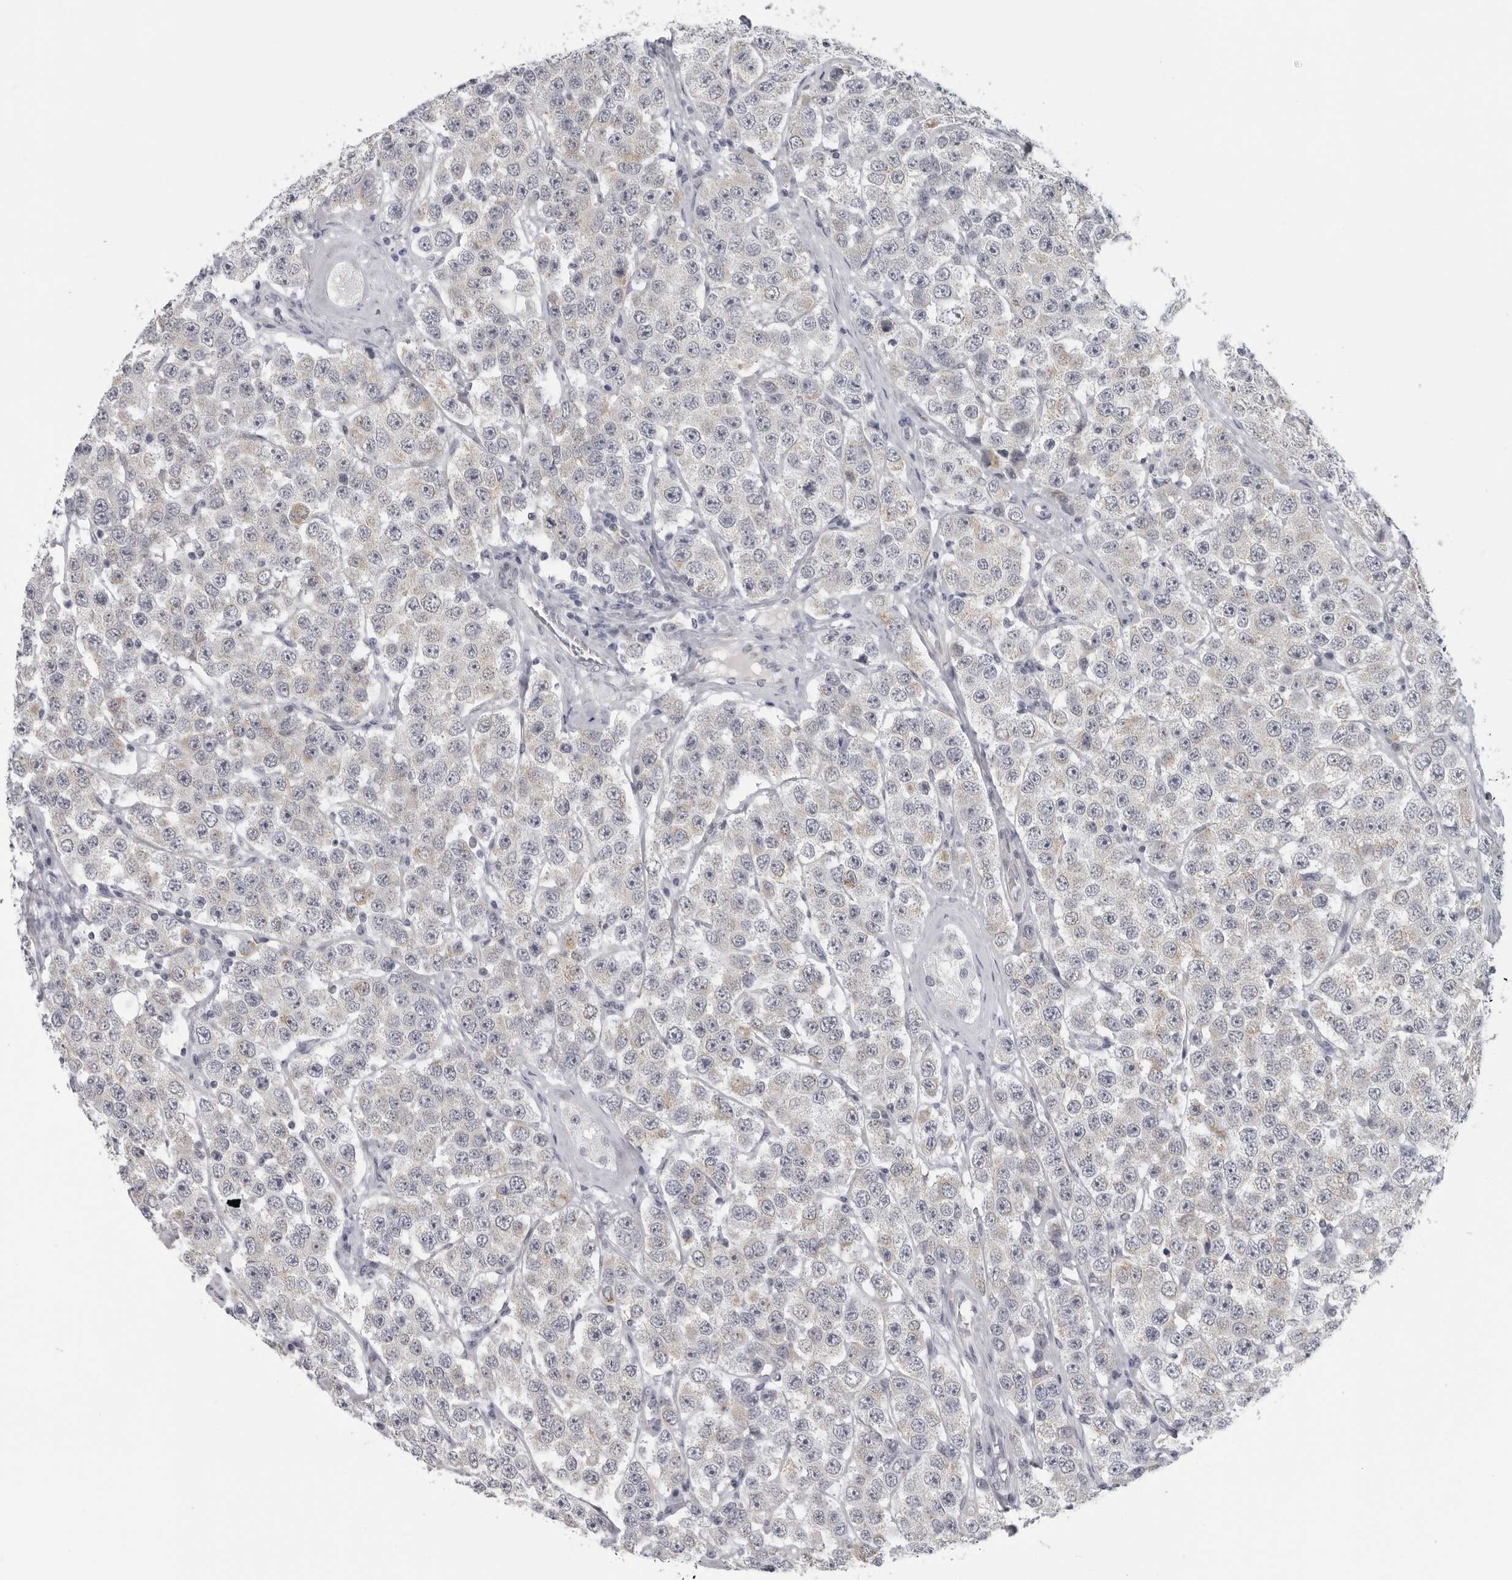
{"staining": {"intensity": "negative", "quantity": "none", "location": "none"}, "tissue": "testis cancer", "cell_type": "Tumor cells", "image_type": "cancer", "snomed": [{"axis": "morphology", "description": "Seminoma, NOS"}, {"axis": "topography", "description": "Testis"}], "caption": "Protein analysis of testis cancer displays no significant expression in tumor cells.", "gene": "OPLAH", "patient": {"sex": "male", "age": 28}}